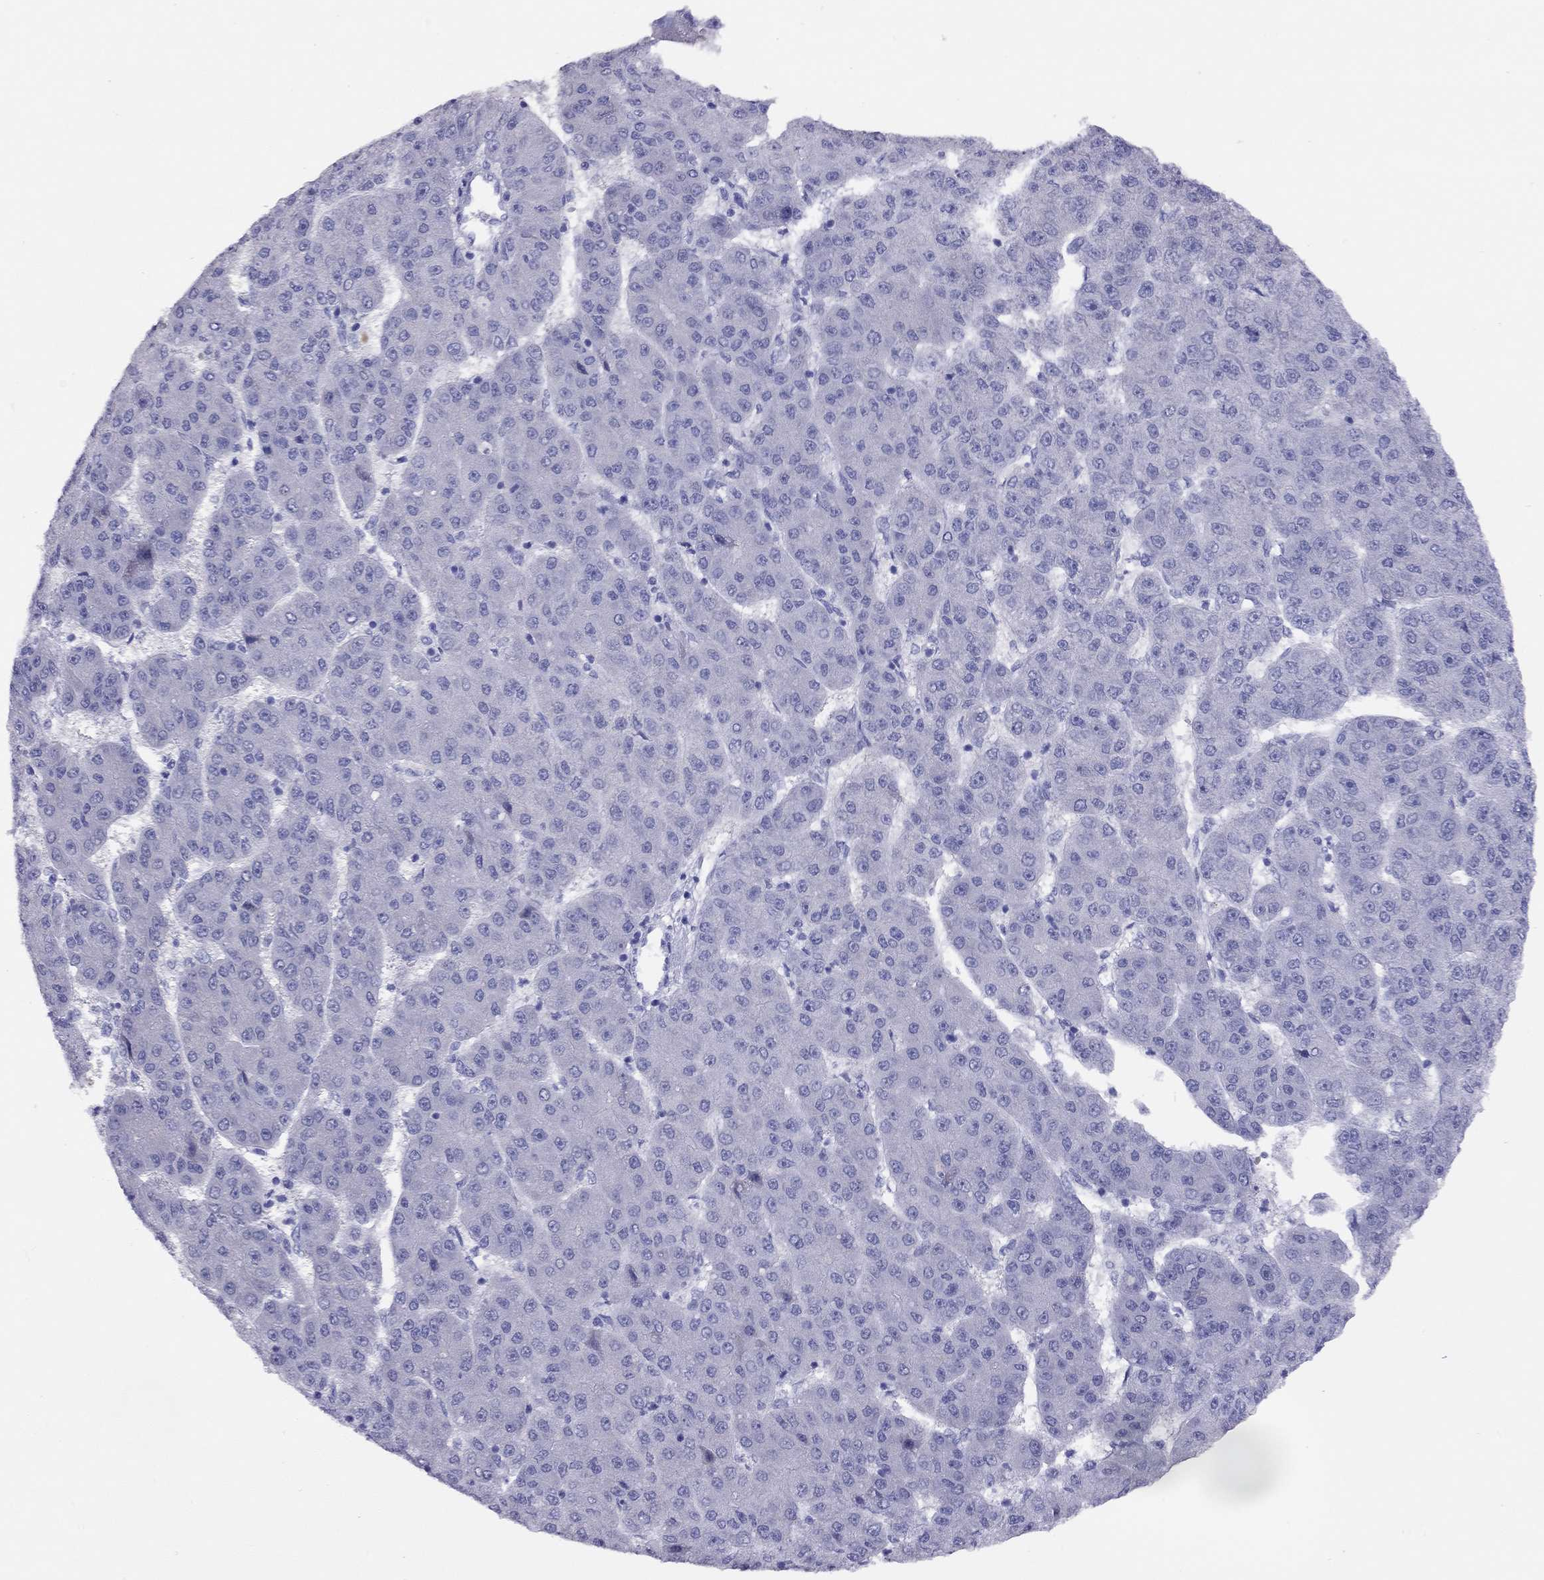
{"staining": {"intensity": "negative", "quantity": "none", "location": "none"}, "tissue": "liver cancer", "cell_type": "Tumor cells", "image_type": "cancer", "snomed": [{"axis": "morphology", "description": "Carcinoma, Hepatocellular, NOS"}, {"axis": "topography", "description": "Liver"}], "caption": "An image of human liver hepatocellular carcinoma is negative for staining in tumor cells. (IHC, brightfield microscopy, high magnification).", "gene": "LRIT2", "patient": {"sex": "male", "age": 67}}